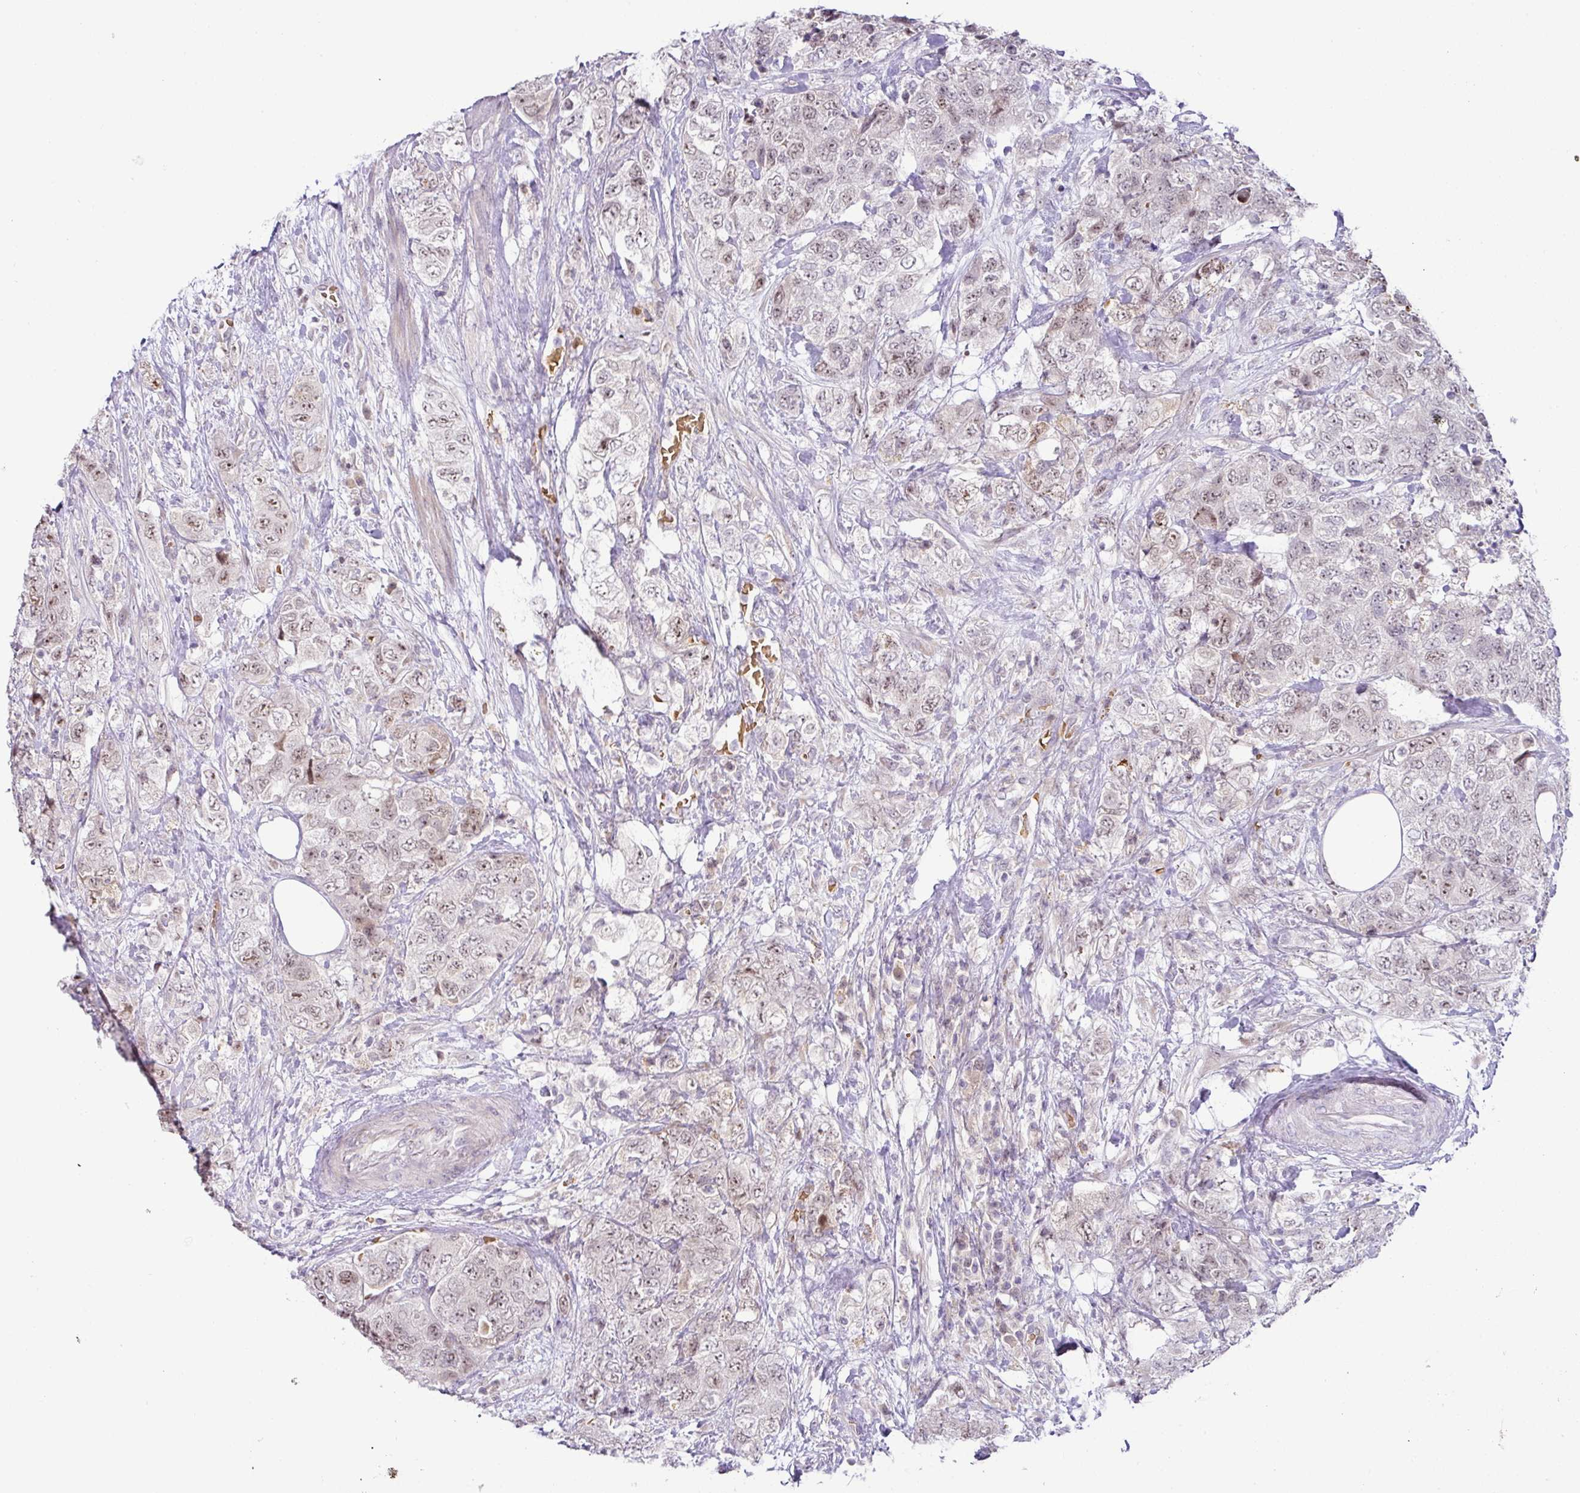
{"staining": {"intensity": "moderate", "quantity": ">75%", "location": "nuclear"}, "tissue": "urothelial cancer", "cell_type": "Tumor cells", "image_type": "cancer", "snomed": [{"axis": "morphology", "description": "Urothelial carcinoma, High grade"}, {"axis": "topography", "description": "Urinary bladder"}], "caption": "This photomicrograph reveals IHC staining of urothelial cancer, with medium moderate nuclear positivity in about >75% of tumor cells.", "gene": "PARP2", "patient": {"sex": "female", "age": 78}}